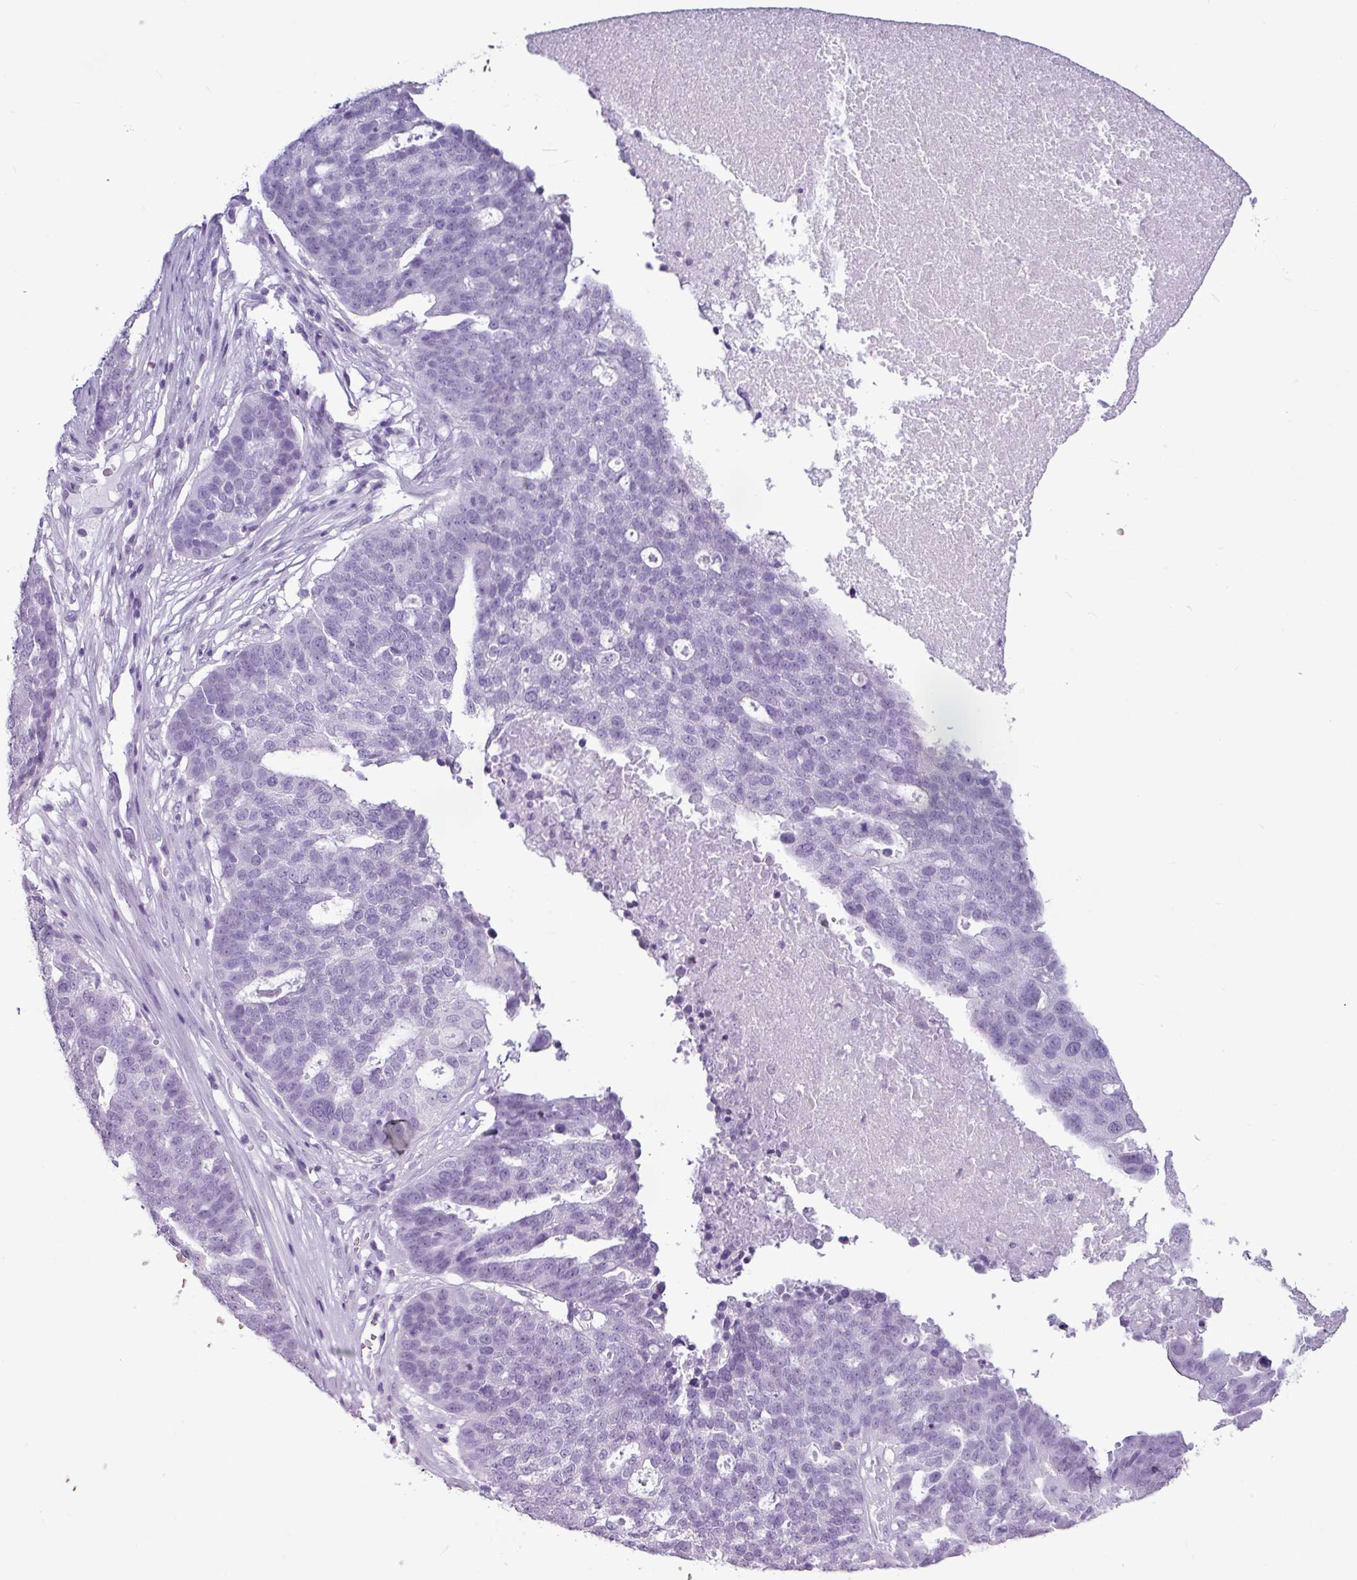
{"staining": {"intensity": "negative", "quantity": "none", "location": "none"}, "tissue": "ovarian cancer", "cell_type": "Tumor cells", "image_type": "cancer", "snomed": [{"axis": "morphology", "description": "Cystadenocarcinoma, serous, NOS"}, {"axis": "topography", "description": "Ovary"}], "caption": "IHC histopathology image of human serous cystadenocarcinoma (ovarian) stained for a protein (brown), which exhibits no staining in tumor cells.", "gene": "AMY2A", "patient": {"sex": "female", "age": 59}}